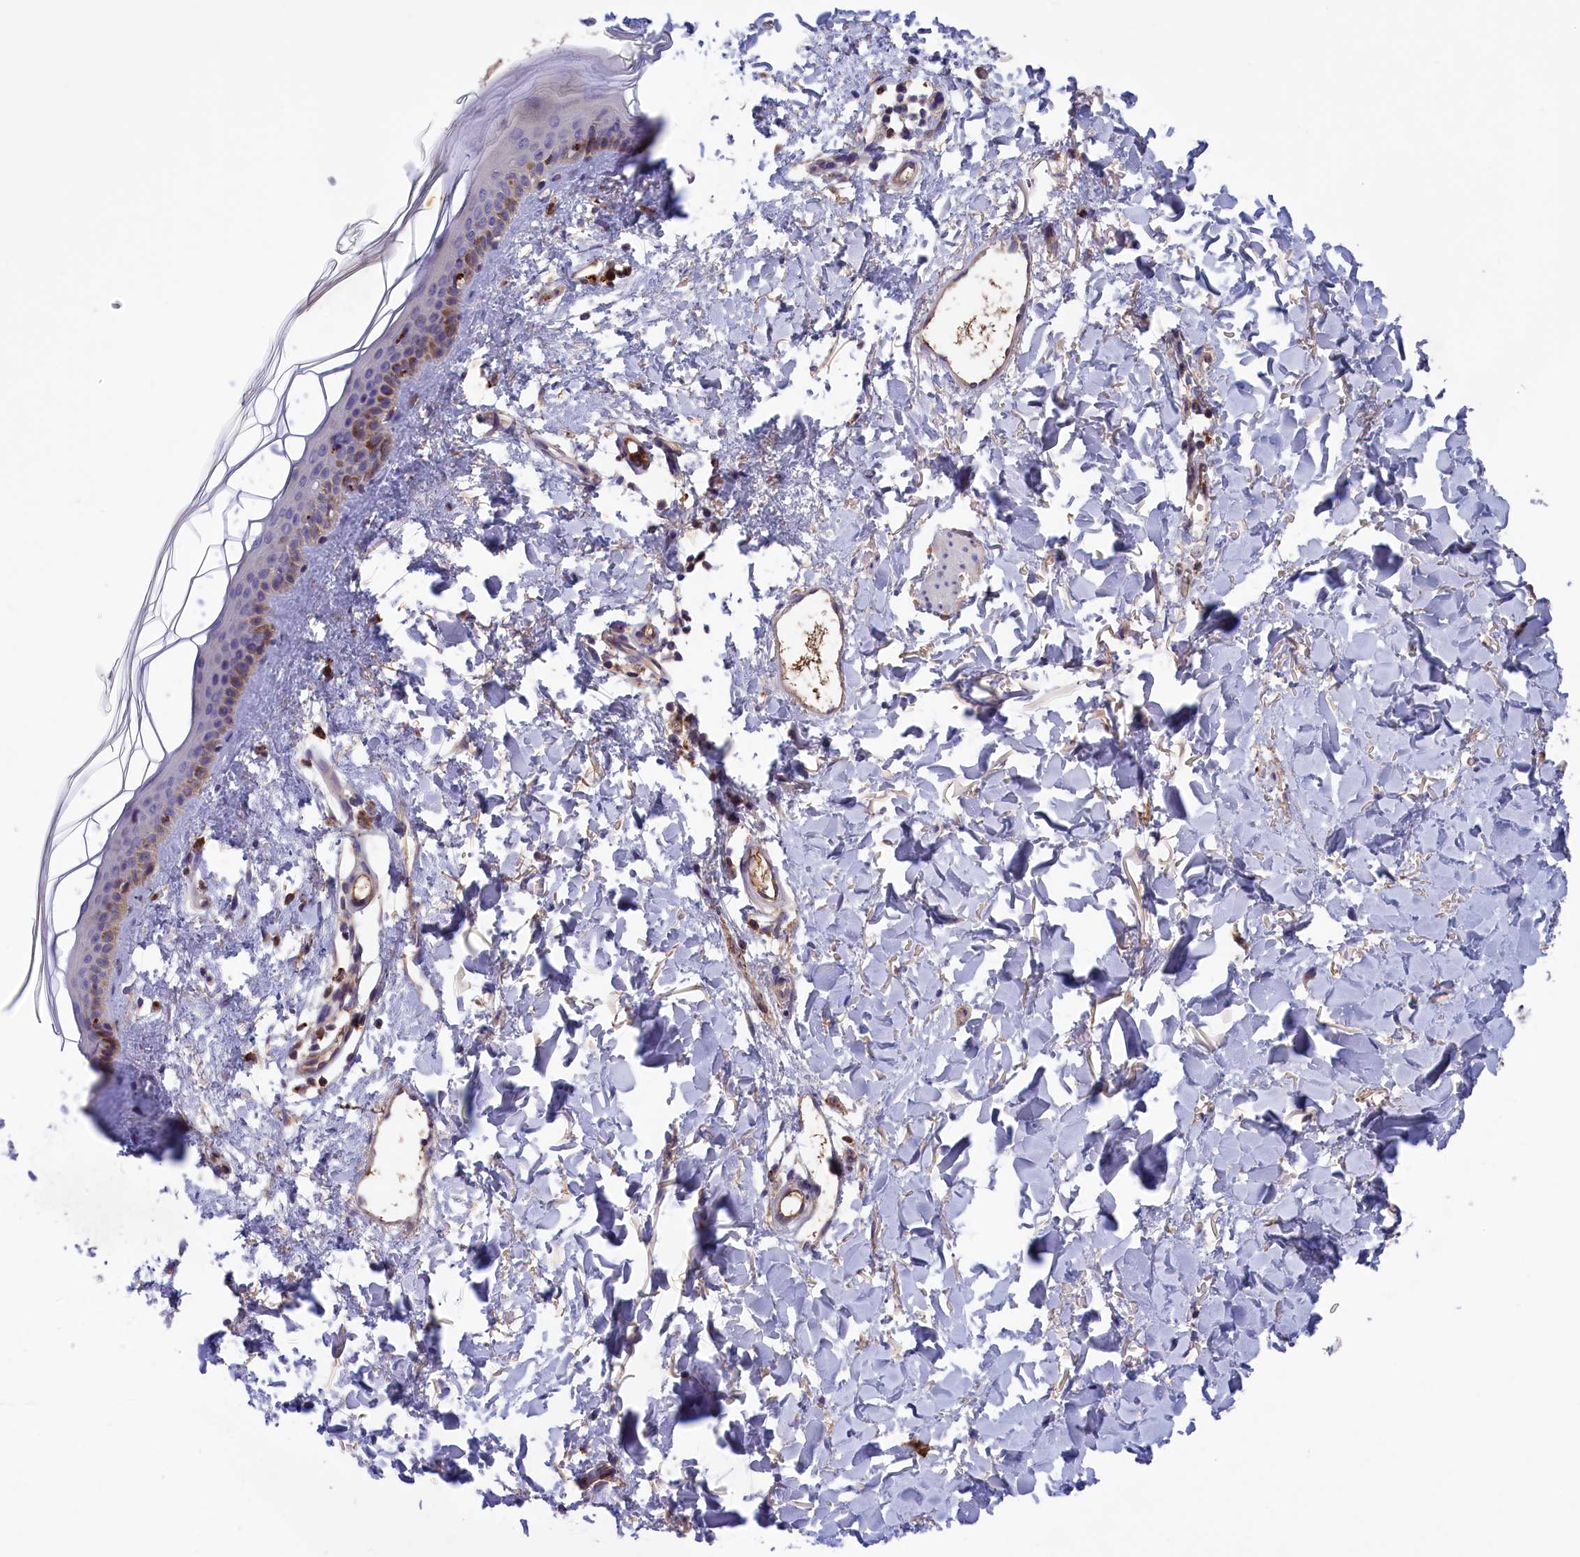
{"staining": {"intensity": "negative", "quantity": "none", "location": "none"}, "tissue": "skin", "cell_type": "Fibroblasts", "image_type": "normal", "snomed": [{"axis": "morphology", "description": "Normal tissue, NOS"}, {"axis": "topography", "description": "Skin"}], "caption": "A micrograph of skin stained for a protein shows no brown staining in fibroblasts.", "gene": "STYX", "patient": {"sex": "female", "age": 58}}